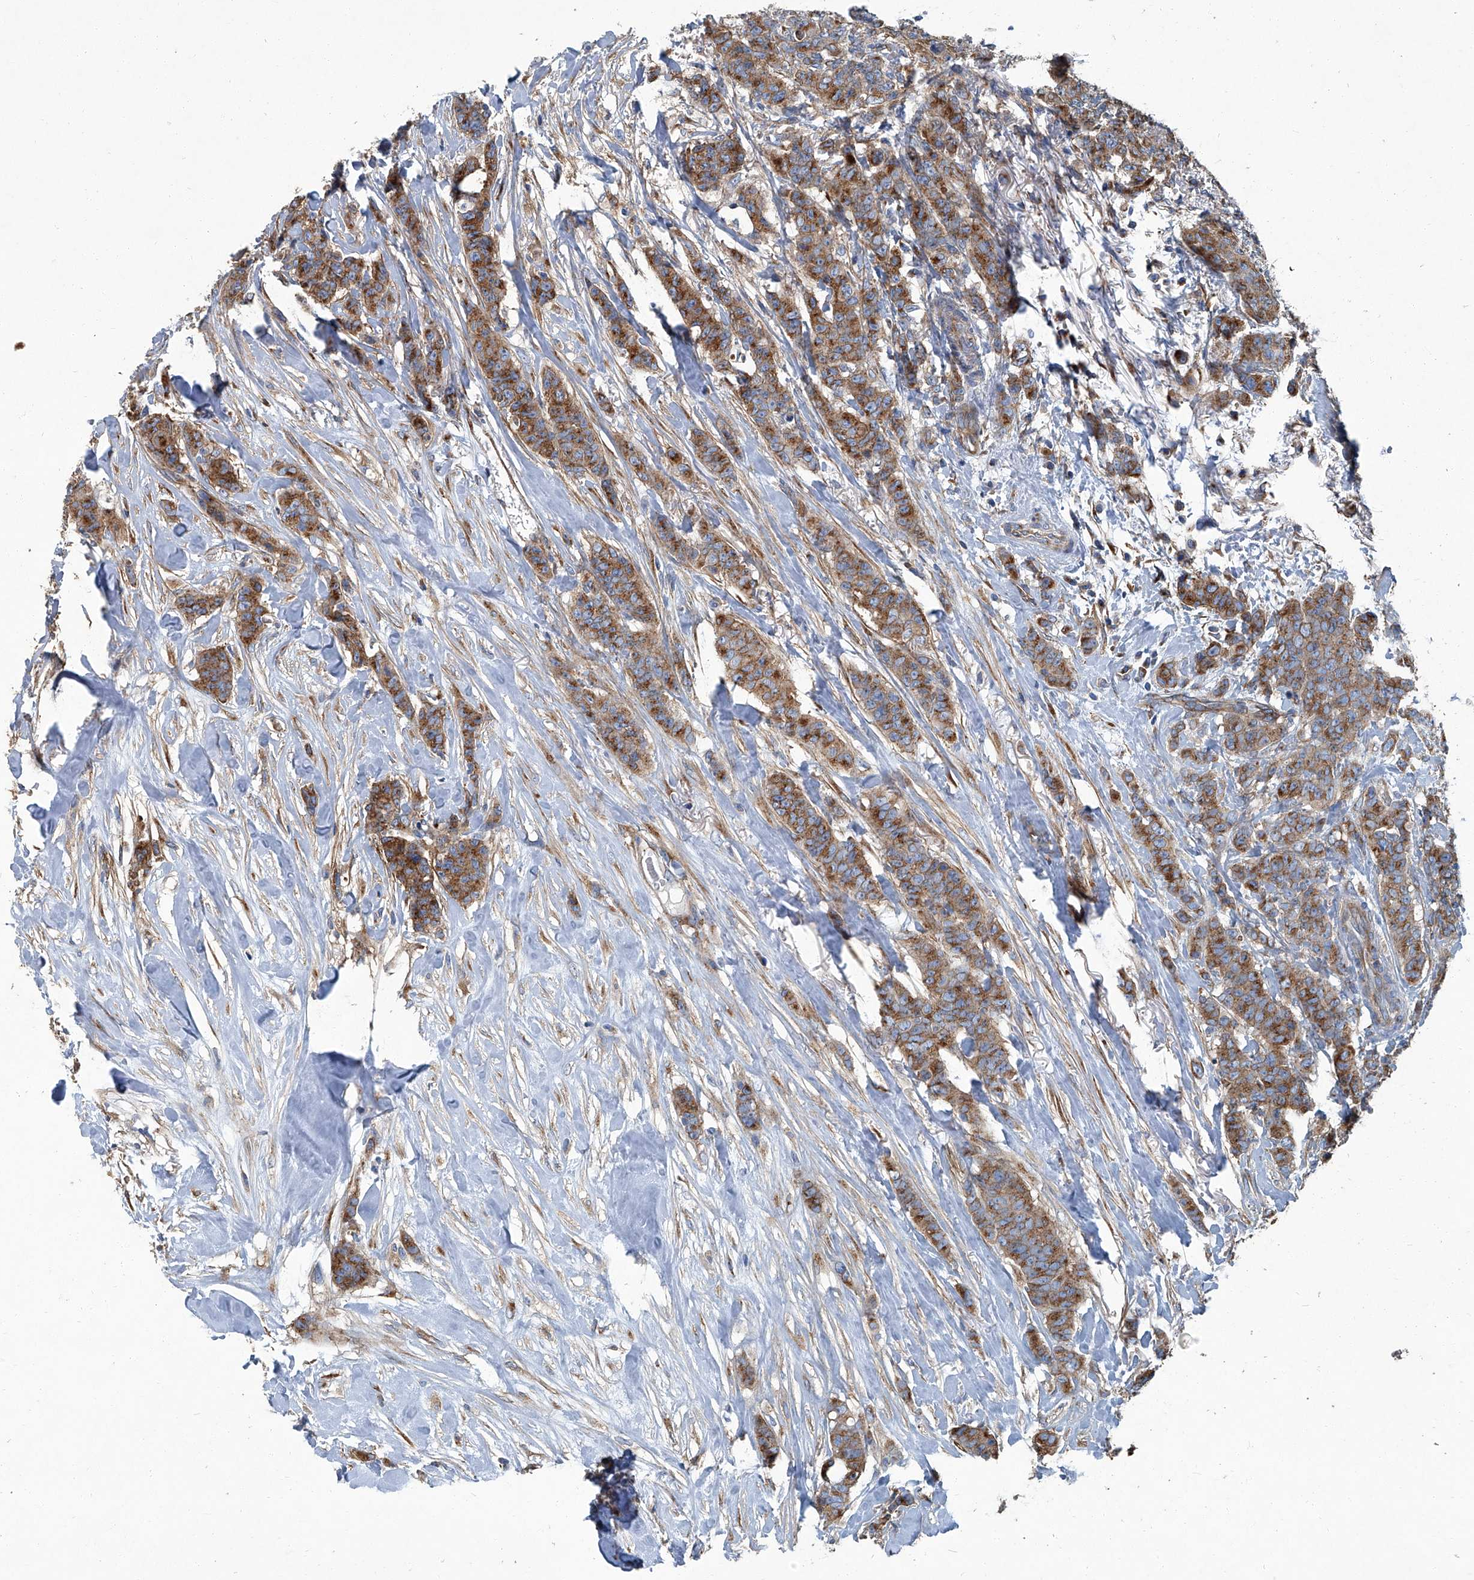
{"staining": {"intensity": "moderate", "quantity": ">75%", "location": "cytoplasmic/membranous"}, "tissue": "breast cancer", "cell_type": "Tumor cells", "image_type": "cancer", "snomed": [{"axis": "morphology", "description": "Duct carcinoma"}, {"axis": "topography", "description": "Breast"}], "caption": "High-magnification brightfield microscopy of breast intraductal carcinoma stained with DAB (brown) and counterstained with hematoxylin (blue). tumor cells exhibit moderate cytoplasmic/membranous positivity is seen in approximately>75% of cells.", "gene": "PIGH", "patient": {"sex": "female", "age": 40}}